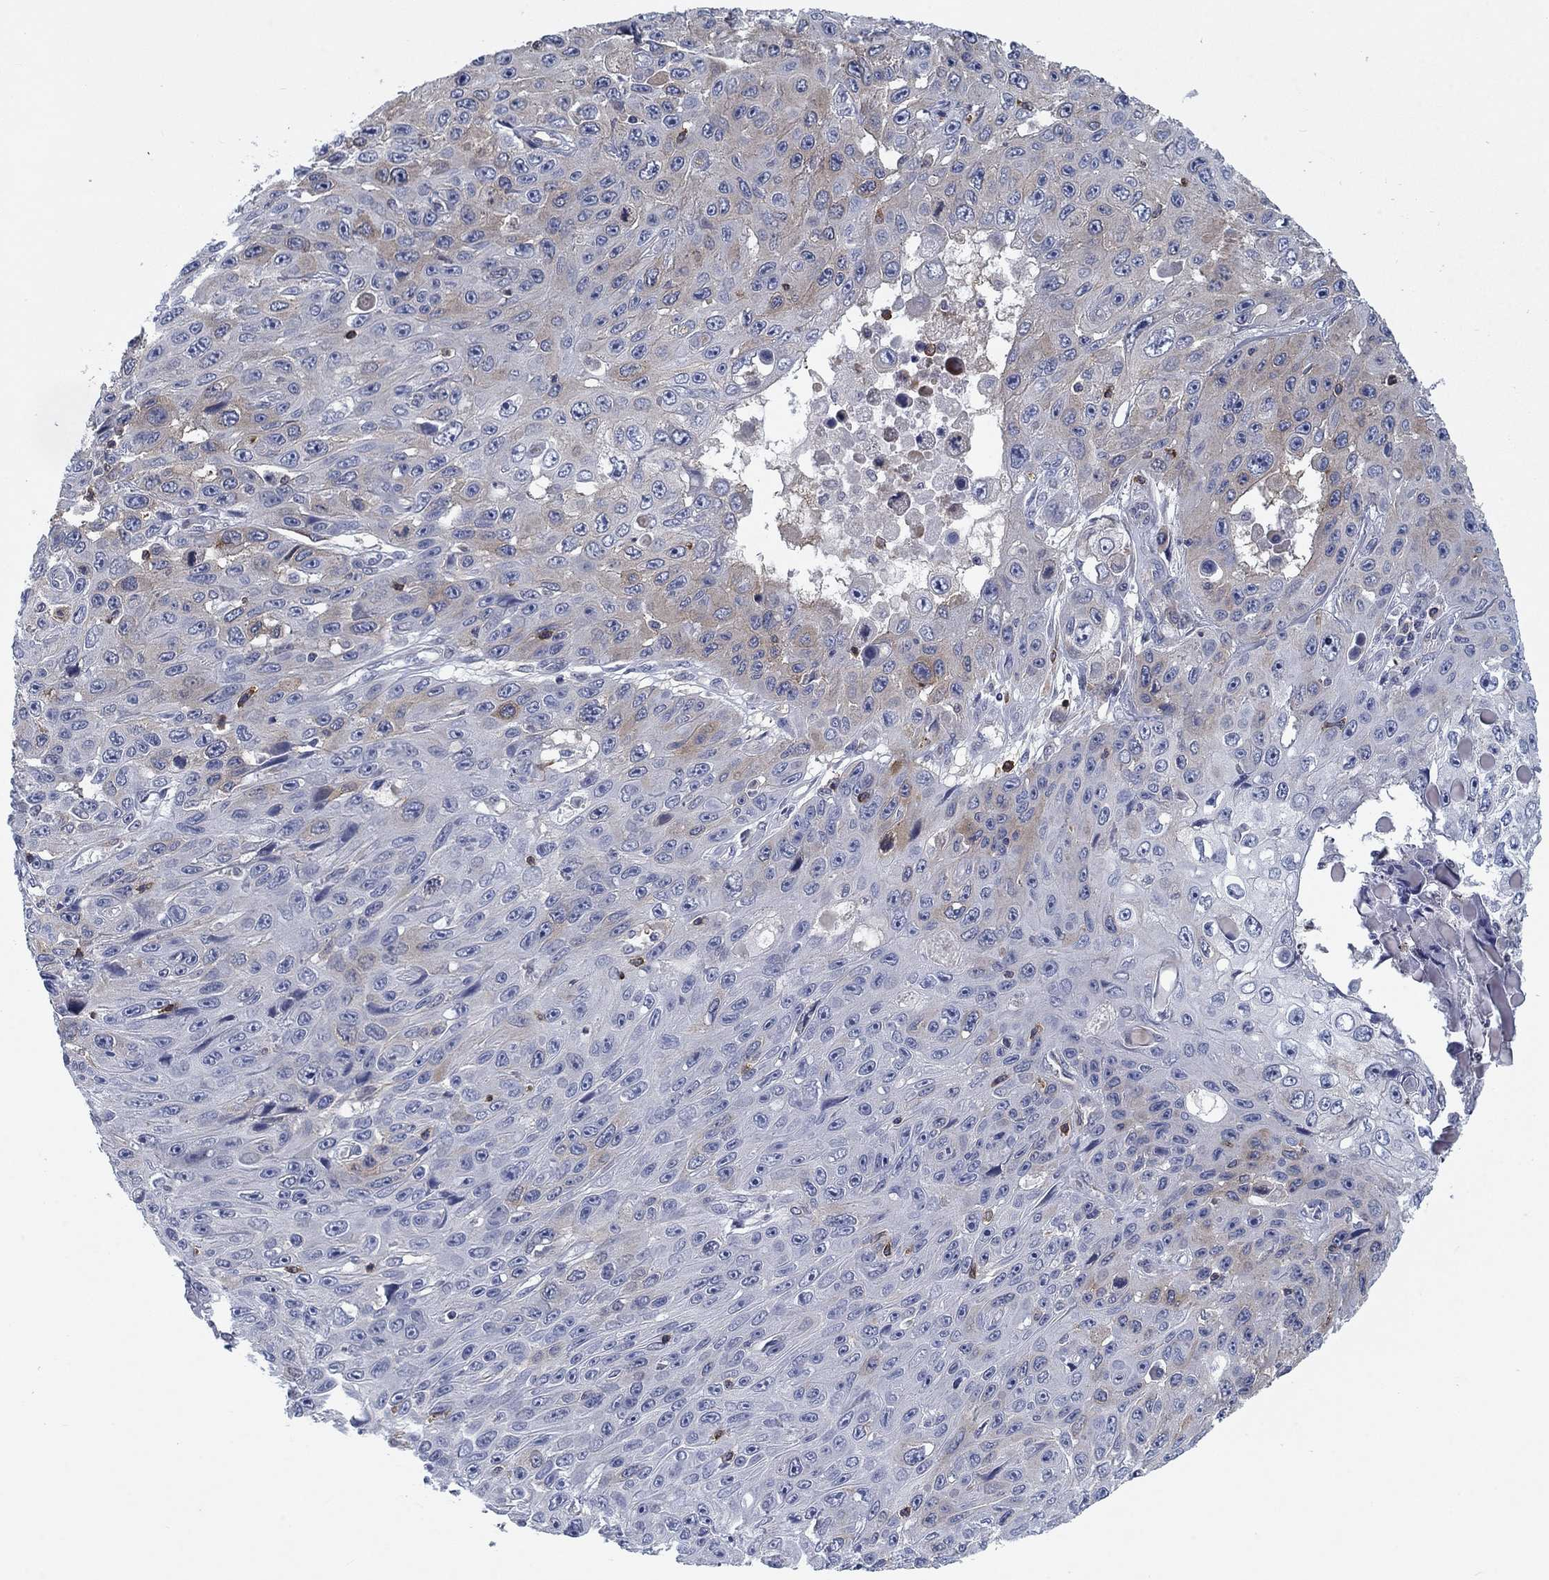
{"staining": {"intensity": "weak", "quantity": "25%-75%", "location": "cytoplasmic/membranous"}, "tissue": "skin cancer", "cell_type": "Tumor cells", "image_type": "cancer", "snomed": [{"axis": "morphology", "description": "Squamous cell carcinoma, NOS"}, {"axis": "topography", "description": "Skin"}], "caption": "This image reveals skin cancer (squamous cell carcinoma) stained with immunohistochemistry to label a protein in brown. The cytoplasmic/membranous of tumor cells show weak positivity for the protein. Nuclei are counter-stained blue.", "gene": "KIF15", "patient": {"sex": "male", "age": 82}}